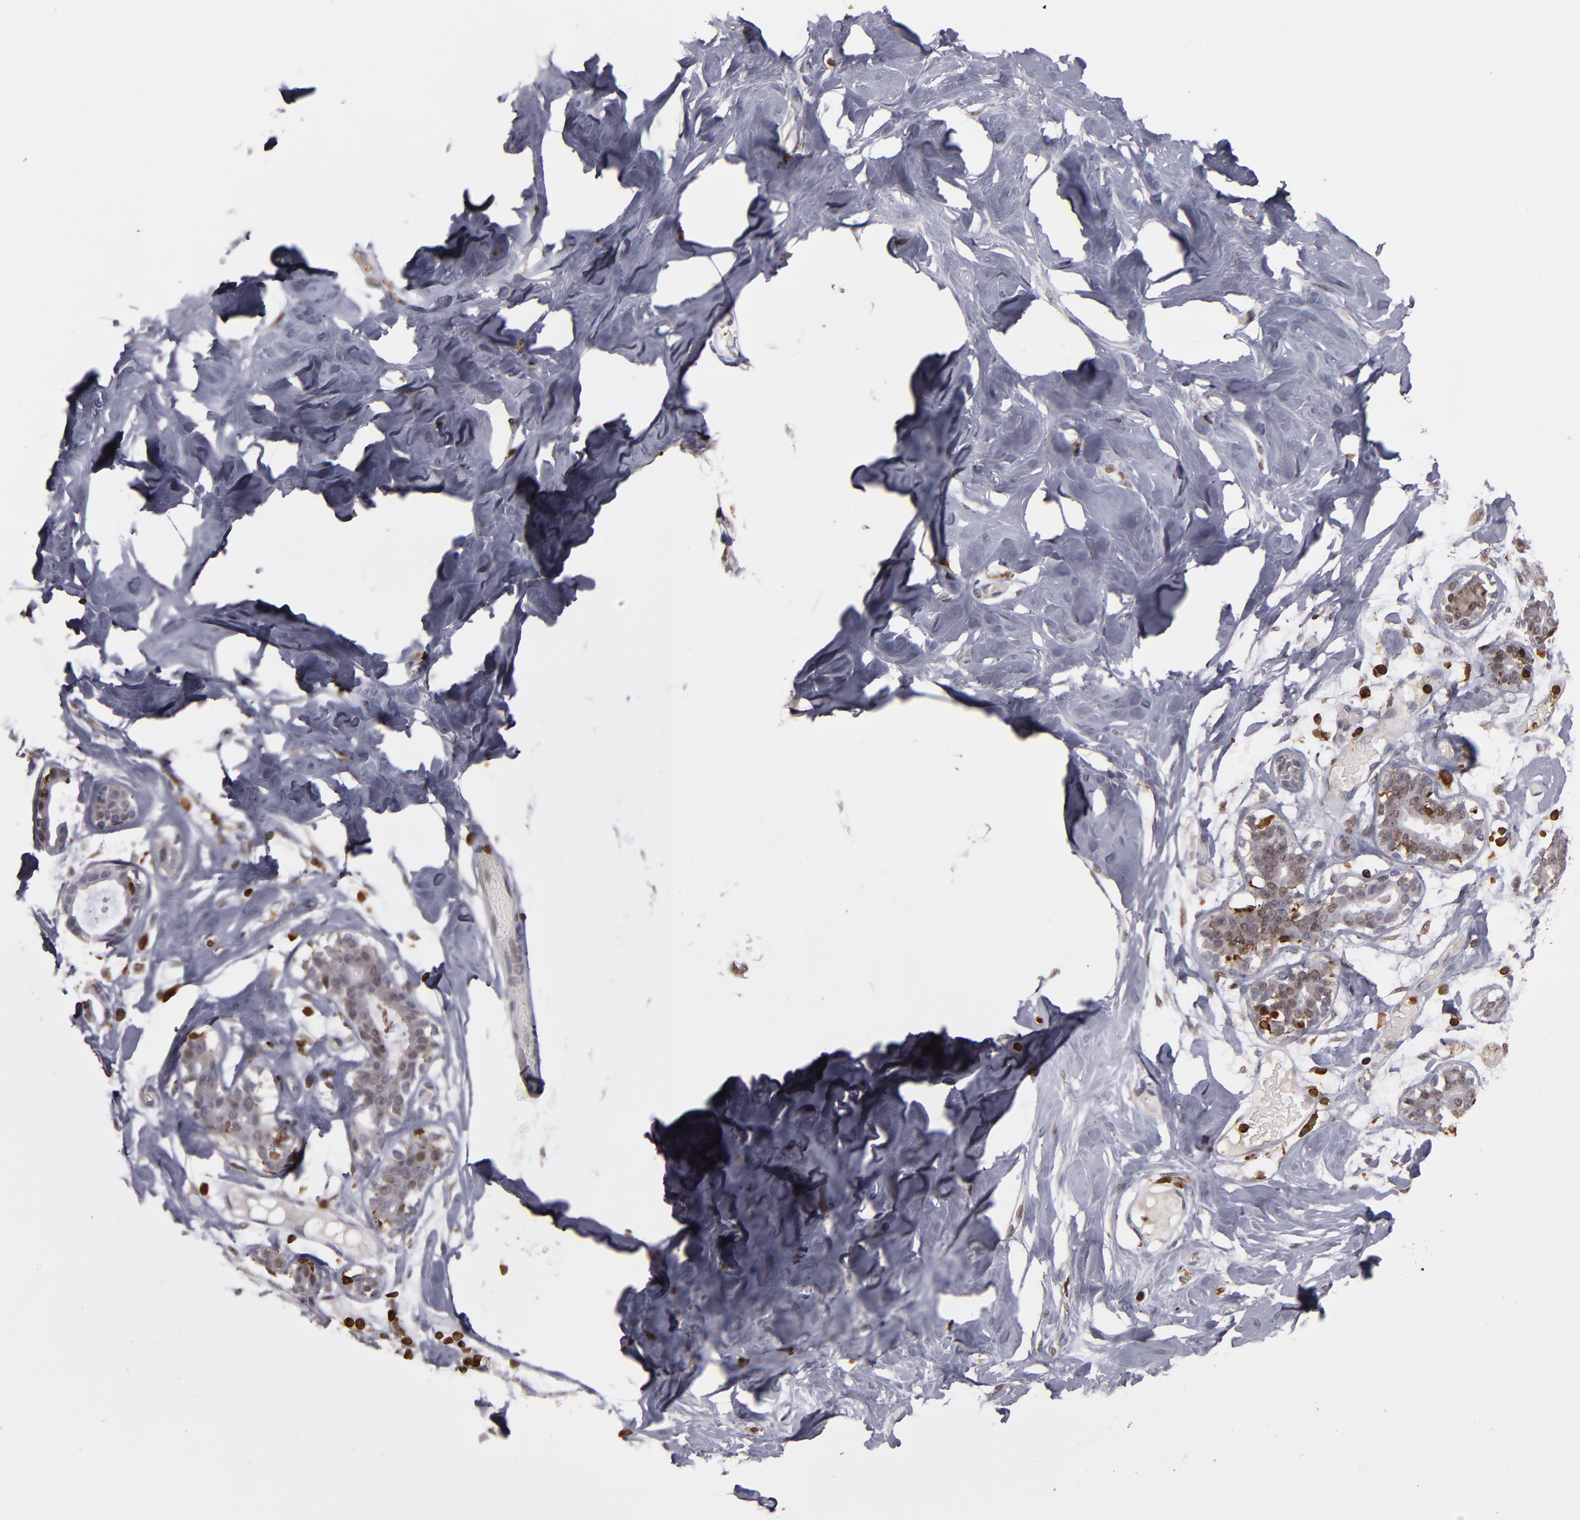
{"staining": {"intensity": "negative", "quantity": "none", "location": "none"}, "tissue": "breast", "cell_type": "Adipocytes", "image_type": "normal", "snomed": [{"axis": "morphology", "description": "Normal tissue, NOS"}, {"axis": "topography", "description": "Breast"}, {"axis": "topography", "description": "Soft tissue"}], "caption": "There is no significant positivity in adipocytes of breast. (DAB (3,3'-diaminobenzidine) immunohistochemistry (IHC) with hematoxylin counter stain).", "gene": "WAS", "patient": {"sex": "female", "age": 25}}